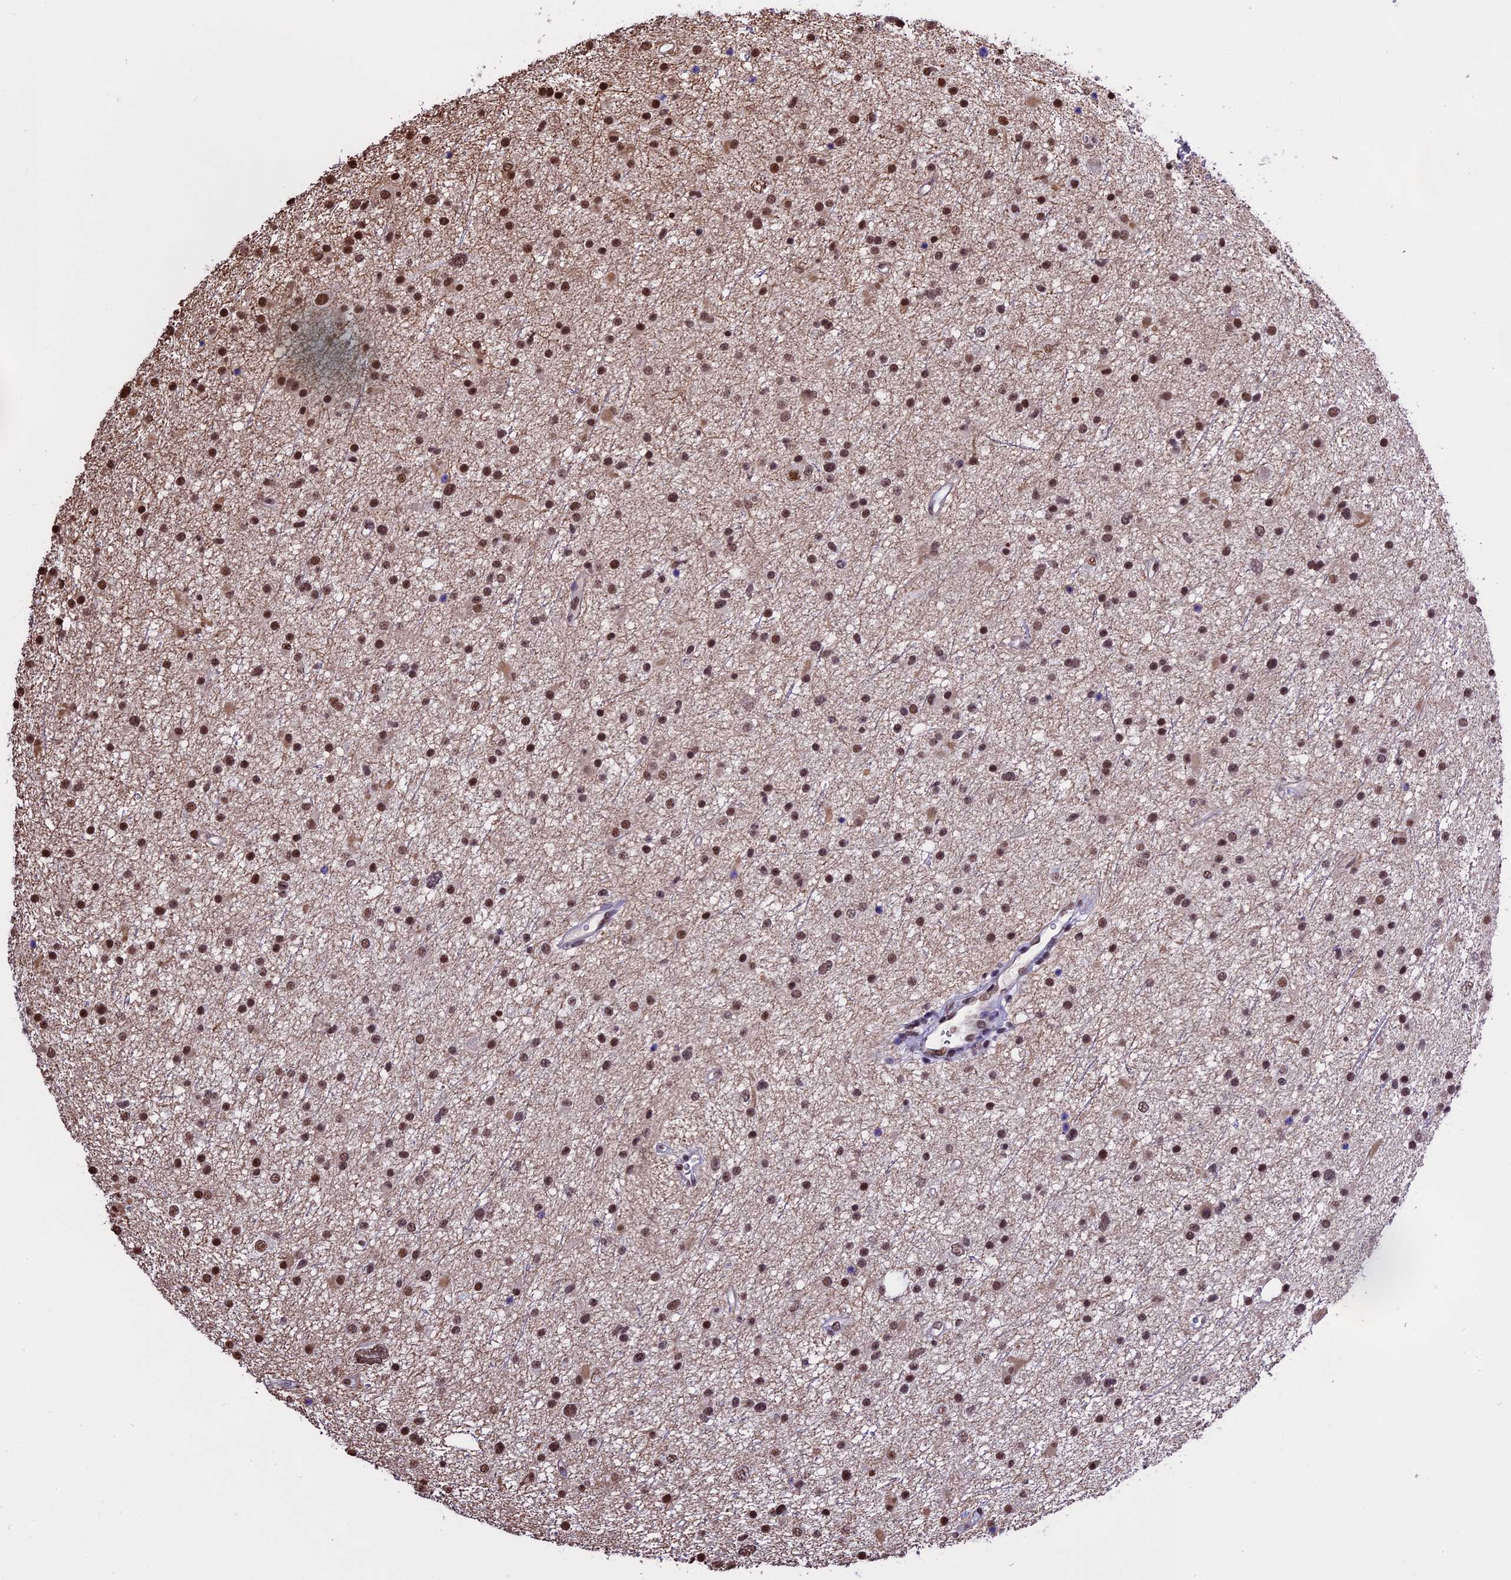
{"staining": {"intensity": "moderate", "quantity": ">75%", "location": "nuclear"}, "tissue": "glioma", "cell_type": "Tumor cells", "image_type": "cancer", "snomed": [{"axis": "morphology", "description": "Glioma, malignant, Low grade"}, {"axis": "topography", "description": "Cerebral cortex"}], "caption": "Glioma stained with a brown dye displays moderate nuclear positive expression in approximately >75% of tumor cells.", "gene": "POLR3E", "patient": {"sex": "female", "age": 39}}